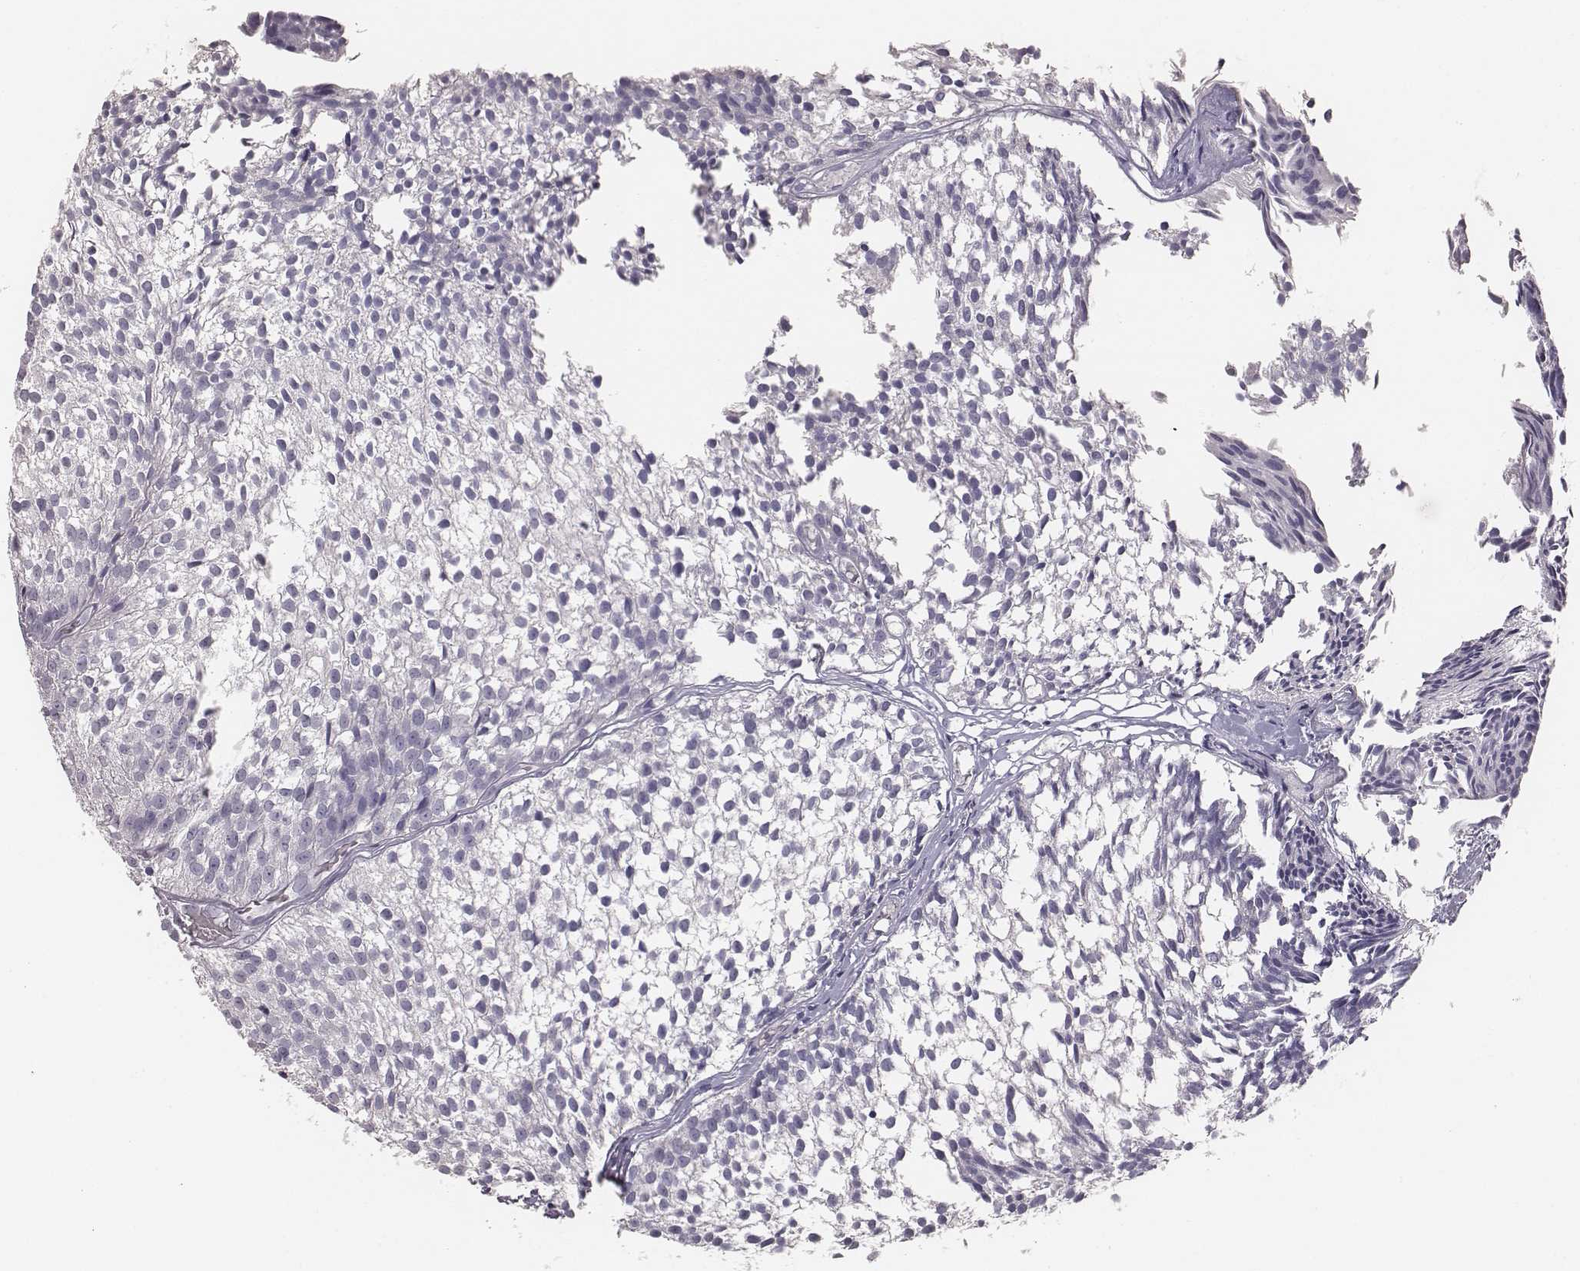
{"staining": {"intensity": "negative", "quantity": "none", "location": "none"}, "tissue": "urothelial cancer", "cell_type": "Tumor cells", "image_type": "cancer", "snomed": [{"axis": "morphology", "description": "Urothelial carcinoma, Low grade"}, {"axis": "topography", "description": "Urinary bladder"}], "caption": "Tumor cells are negative for brown protein staining in urothelial cancer.", "gene": "MYH6", "patient": {"sex": "male", "age": 63}}